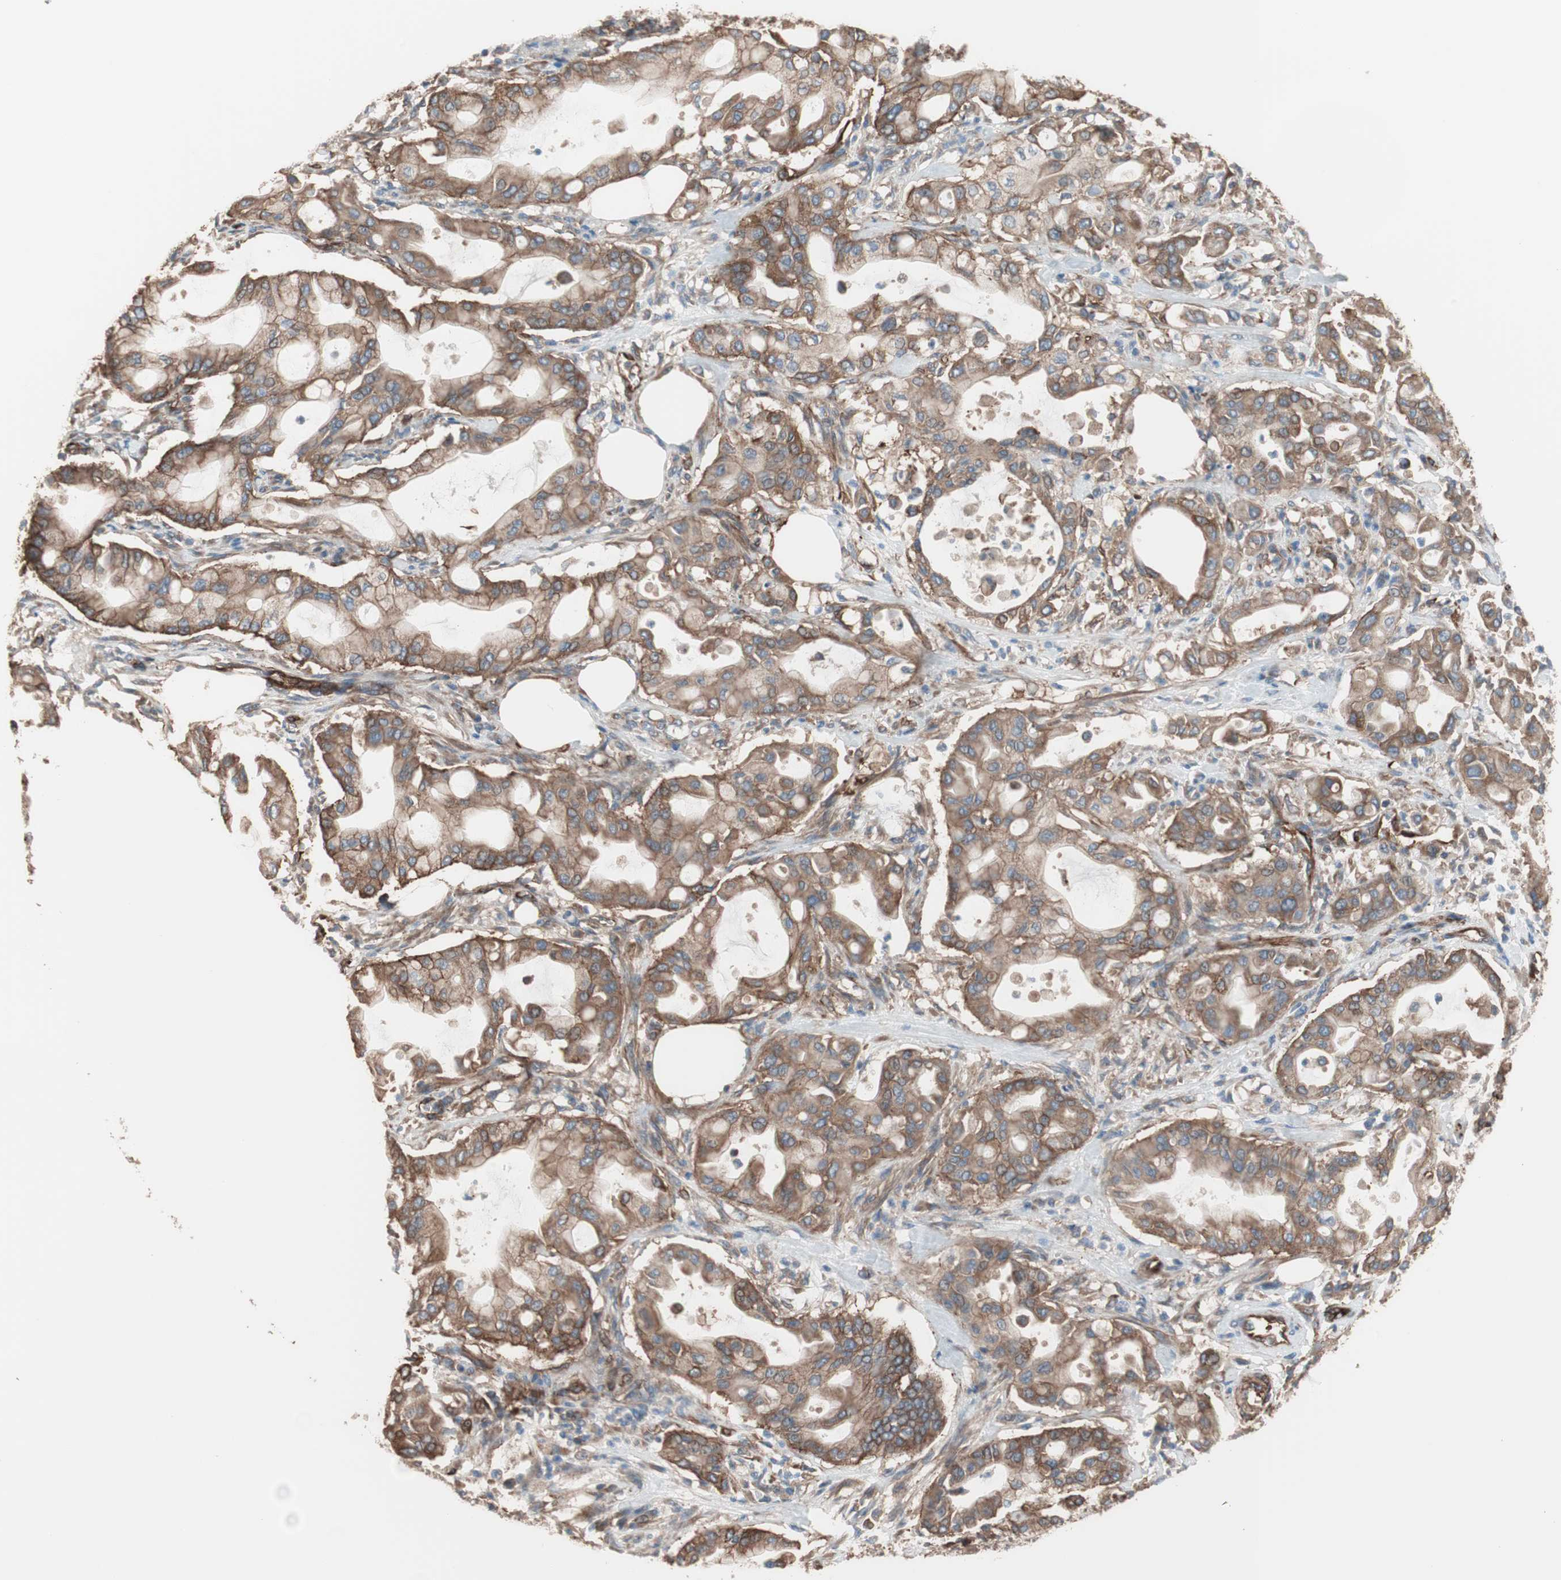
{"staining": {"intensity": "moderate", "quantity": ">75%", "location": "cytoplasmic/membranous"}, "tissue": "pancreatic cancer", "cell_type": "Tumor cells", "image_type": "cancer", "snomed": [{"axis": "morphology", "description": "Adenocarcinoma, NOS"}, {"axis": "morphology", "description": "Adenocarcinoma, metastatic, NOS"}, {"axis": "topography", "description": "Lymph node"}, {"axis": "topography", "description": "Pancreas"}, {"axis": "topography", "description": "Duodenum"}], "caption": "The histopathology image displays staining of pancreatic cancer, revealing moderate cytoplasmic/membranous protein expression (brown color) within tumor cells. The staining was performed using DAB (3,3'-diaminobenzidine) to visualize the protein expression in brown, while the nuclei were stained in blue with hematoxylin (Magnification: 20x).", "gene": "GPSM2", "patient": {"sex": "female", "age": 64}}